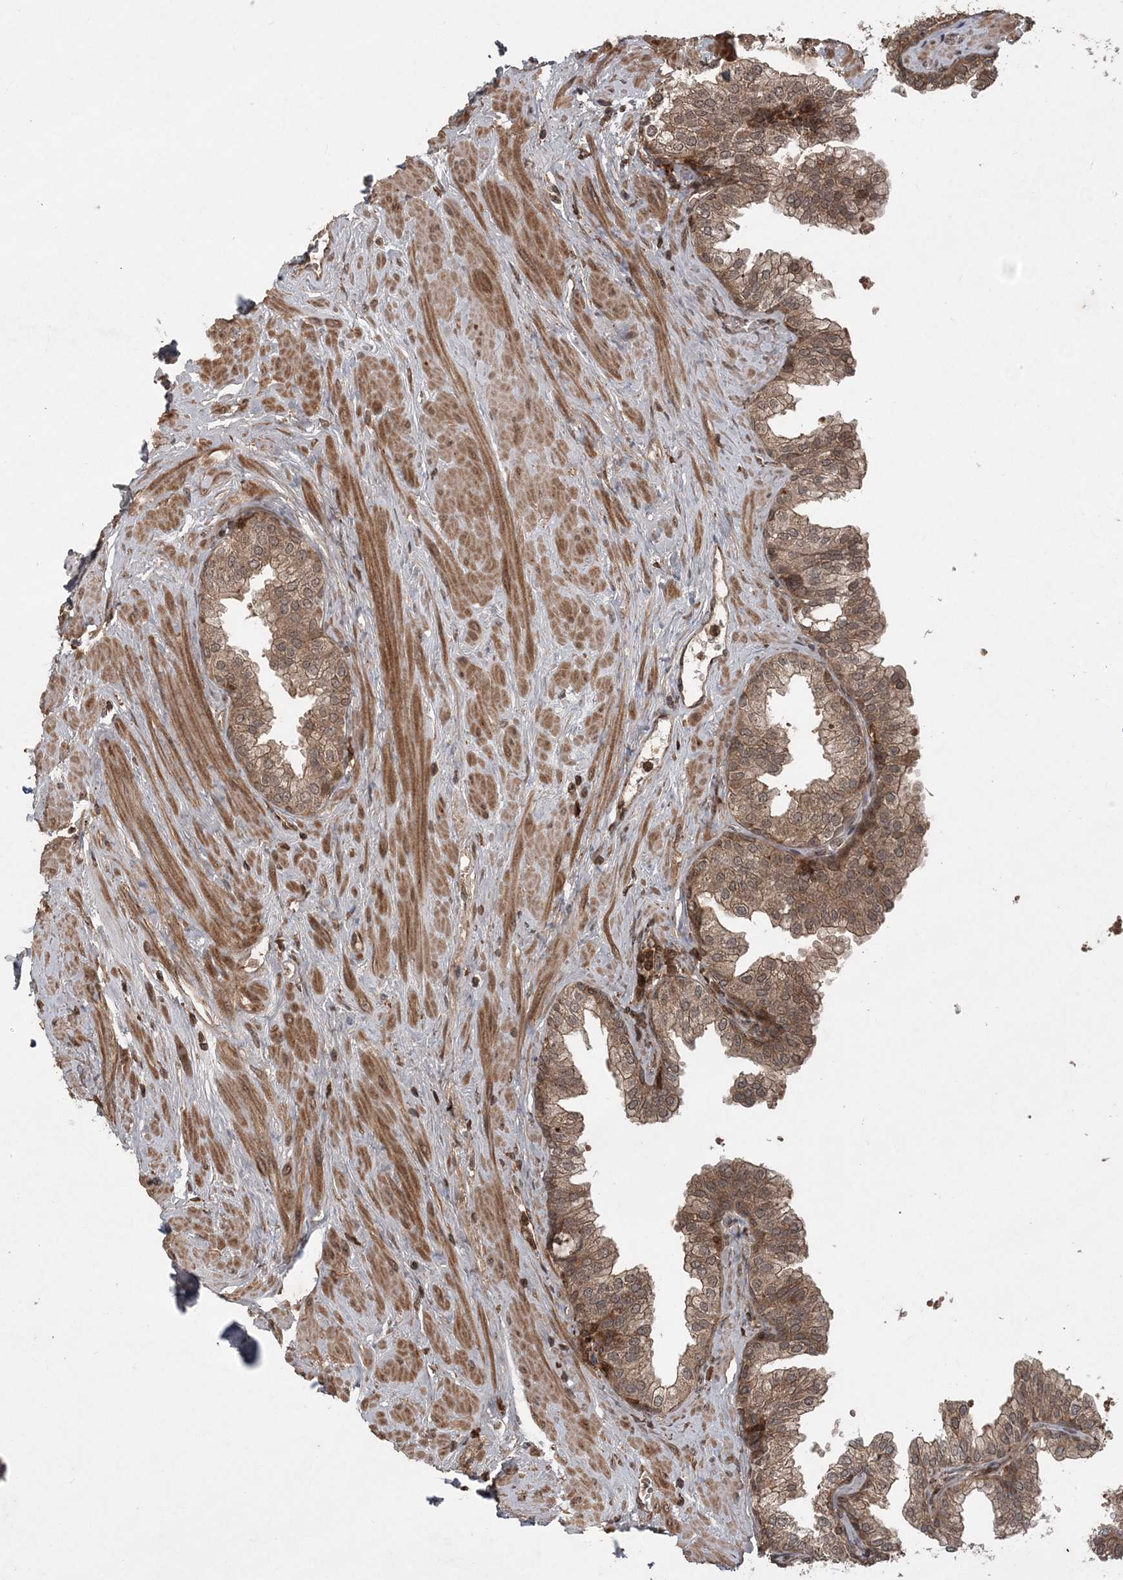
{"staining": {"intensity": "moderate", "quantity": ">75%", "location": "cytoplasmic/membranous"}, "tissue": "prostate", "cell_type": "Glandular cells", "image_type": "normal", "snomed": [{"axis": "morphology", "description": "Normal tissue, NOS"}, {"axis": "morphology", "description": "Urothelial carcinoma, Low grade"}, {"axis": "topography", "description": "Urinary bladder"}, {"axis": "topography", "description": "Prostate"}], "caption": "This image displays unremarkable prostate stained with IHC to label a protein in brown. The cytoplasmic/membranous of glandular cells show moderate positivity for the protein. Nuclei are counter-stained blue.", "gene": "LACC1", "patient": {"sex": "male", "age": 60}}